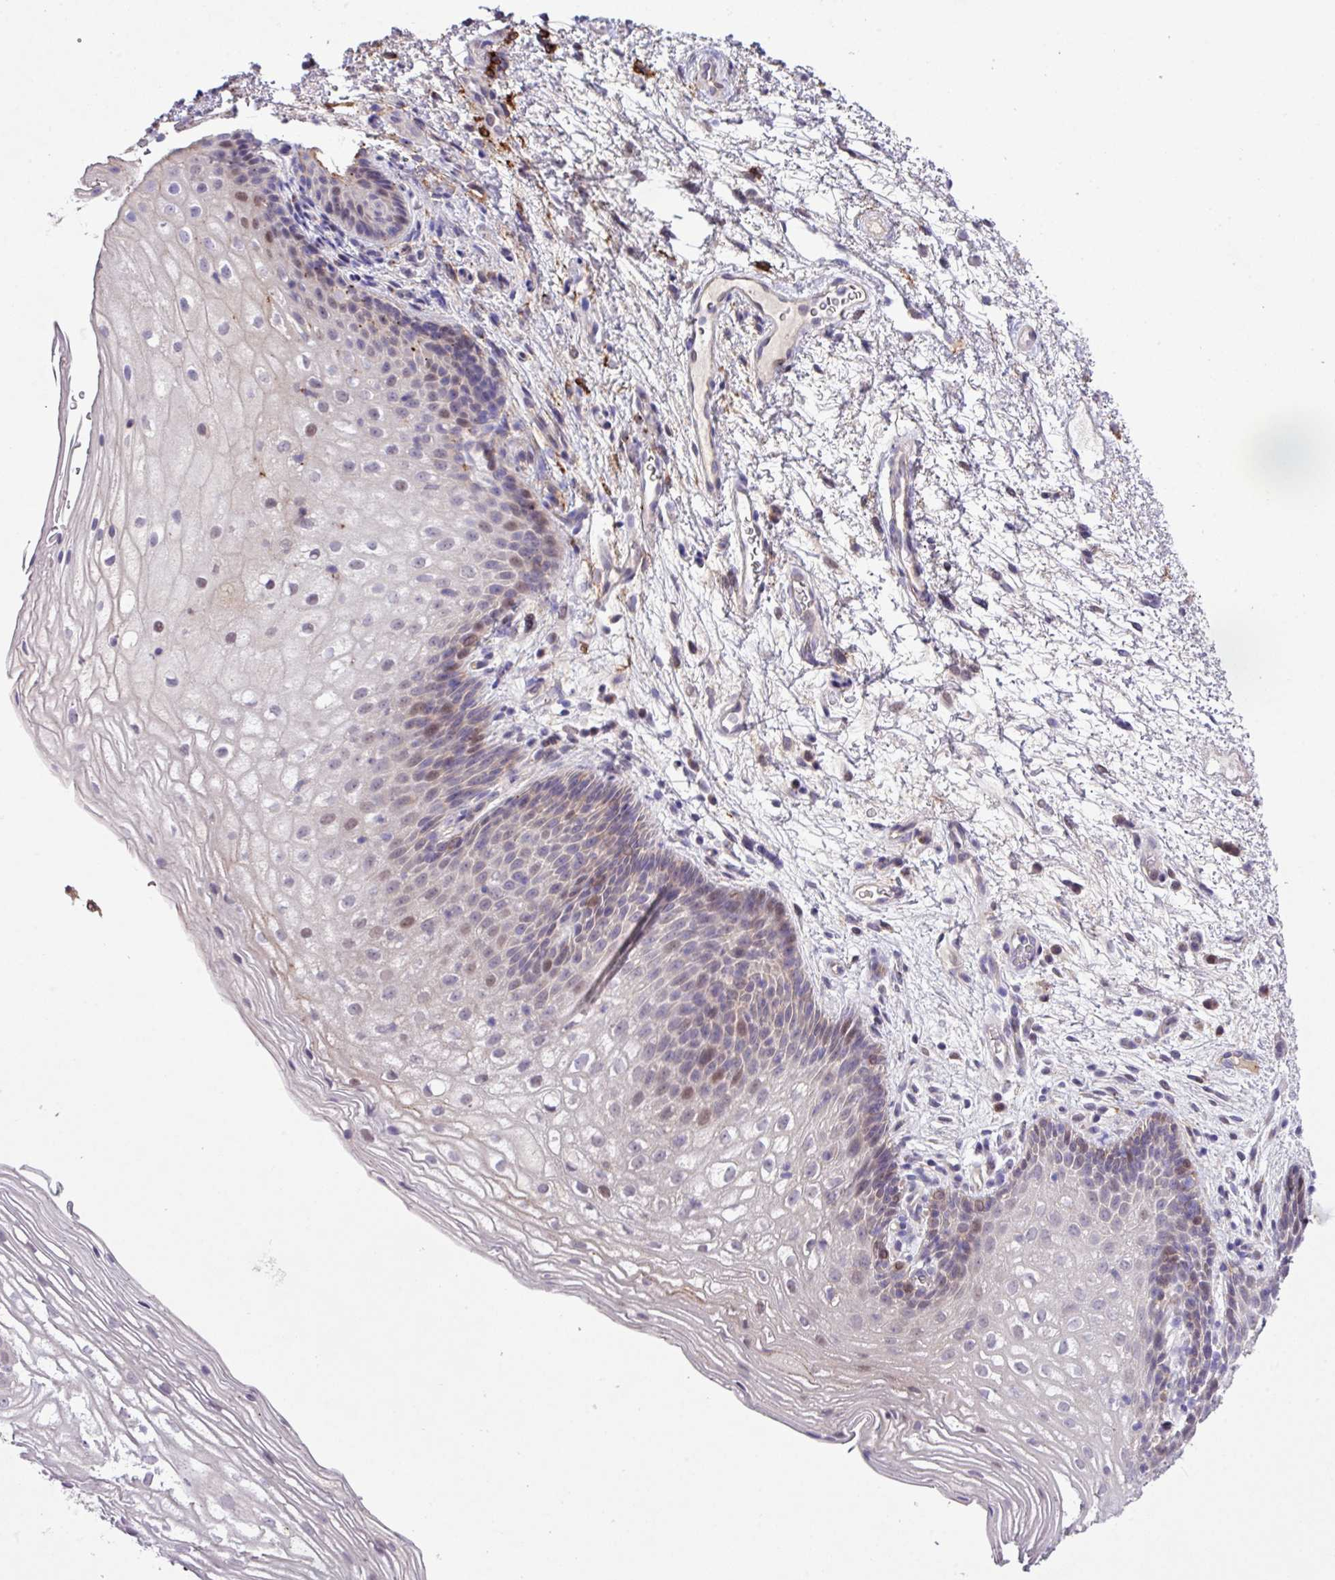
{"staining": {"intensity": "weak", "quantity": "<25%", "location": "nuclear"}, "tissue": "vagina", "cell_type": "Squamous epithelial cells", "image_type": "normal", "snomed": [{"axis": "morphology", "description": "Normal tissue, NOS"}, {"axis": "topography", "description": "Vagina"}], "caption": "A histopathology image of human vagina is negative for staining in squamous epithelial cells. (DAB (3,3'-diaminobenzidine) immunohistochemistry with hematoxylin counter stain).", "gene": "RPP25L", "patient": {"sex": "female", "age": 47}}